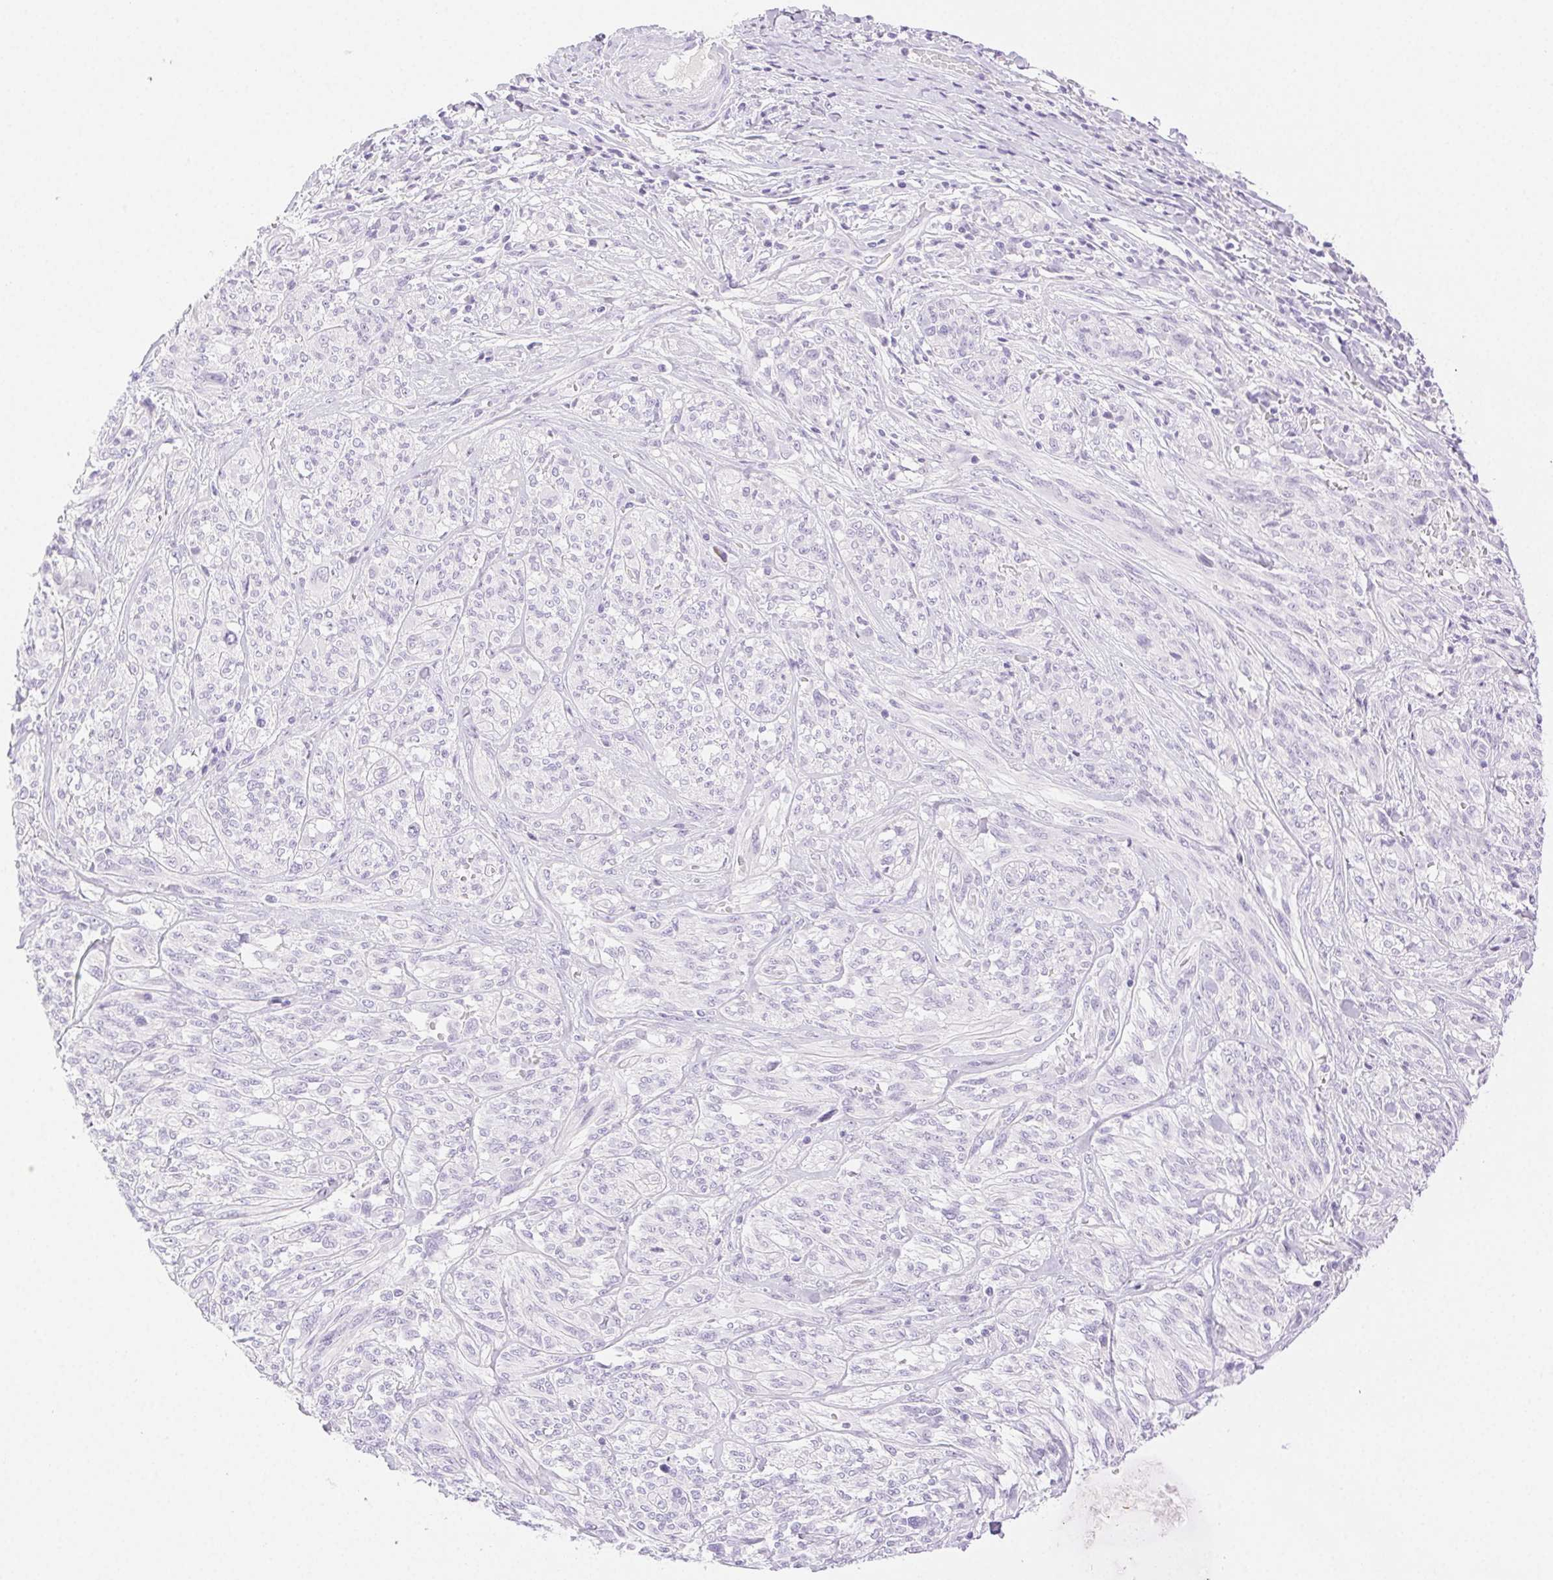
{"staining": {"intensity": "negative", "quantity": "none", "location": "none"}, "tissue": "melanoma", "cell_type": "Tumor cells", "image_type": "cancer", "snomed": [{"axis": "morphology", "description": "Malignant melanoma, NOS"}, {"axis": "topography", "description": "Skin"}], "caption": "This is an immunohistochemistry (IHC) image of melanoma. There is no staining in tumor cells.", "gene": "SPACA4", "patient": {"sex": "female", "age": 91}}